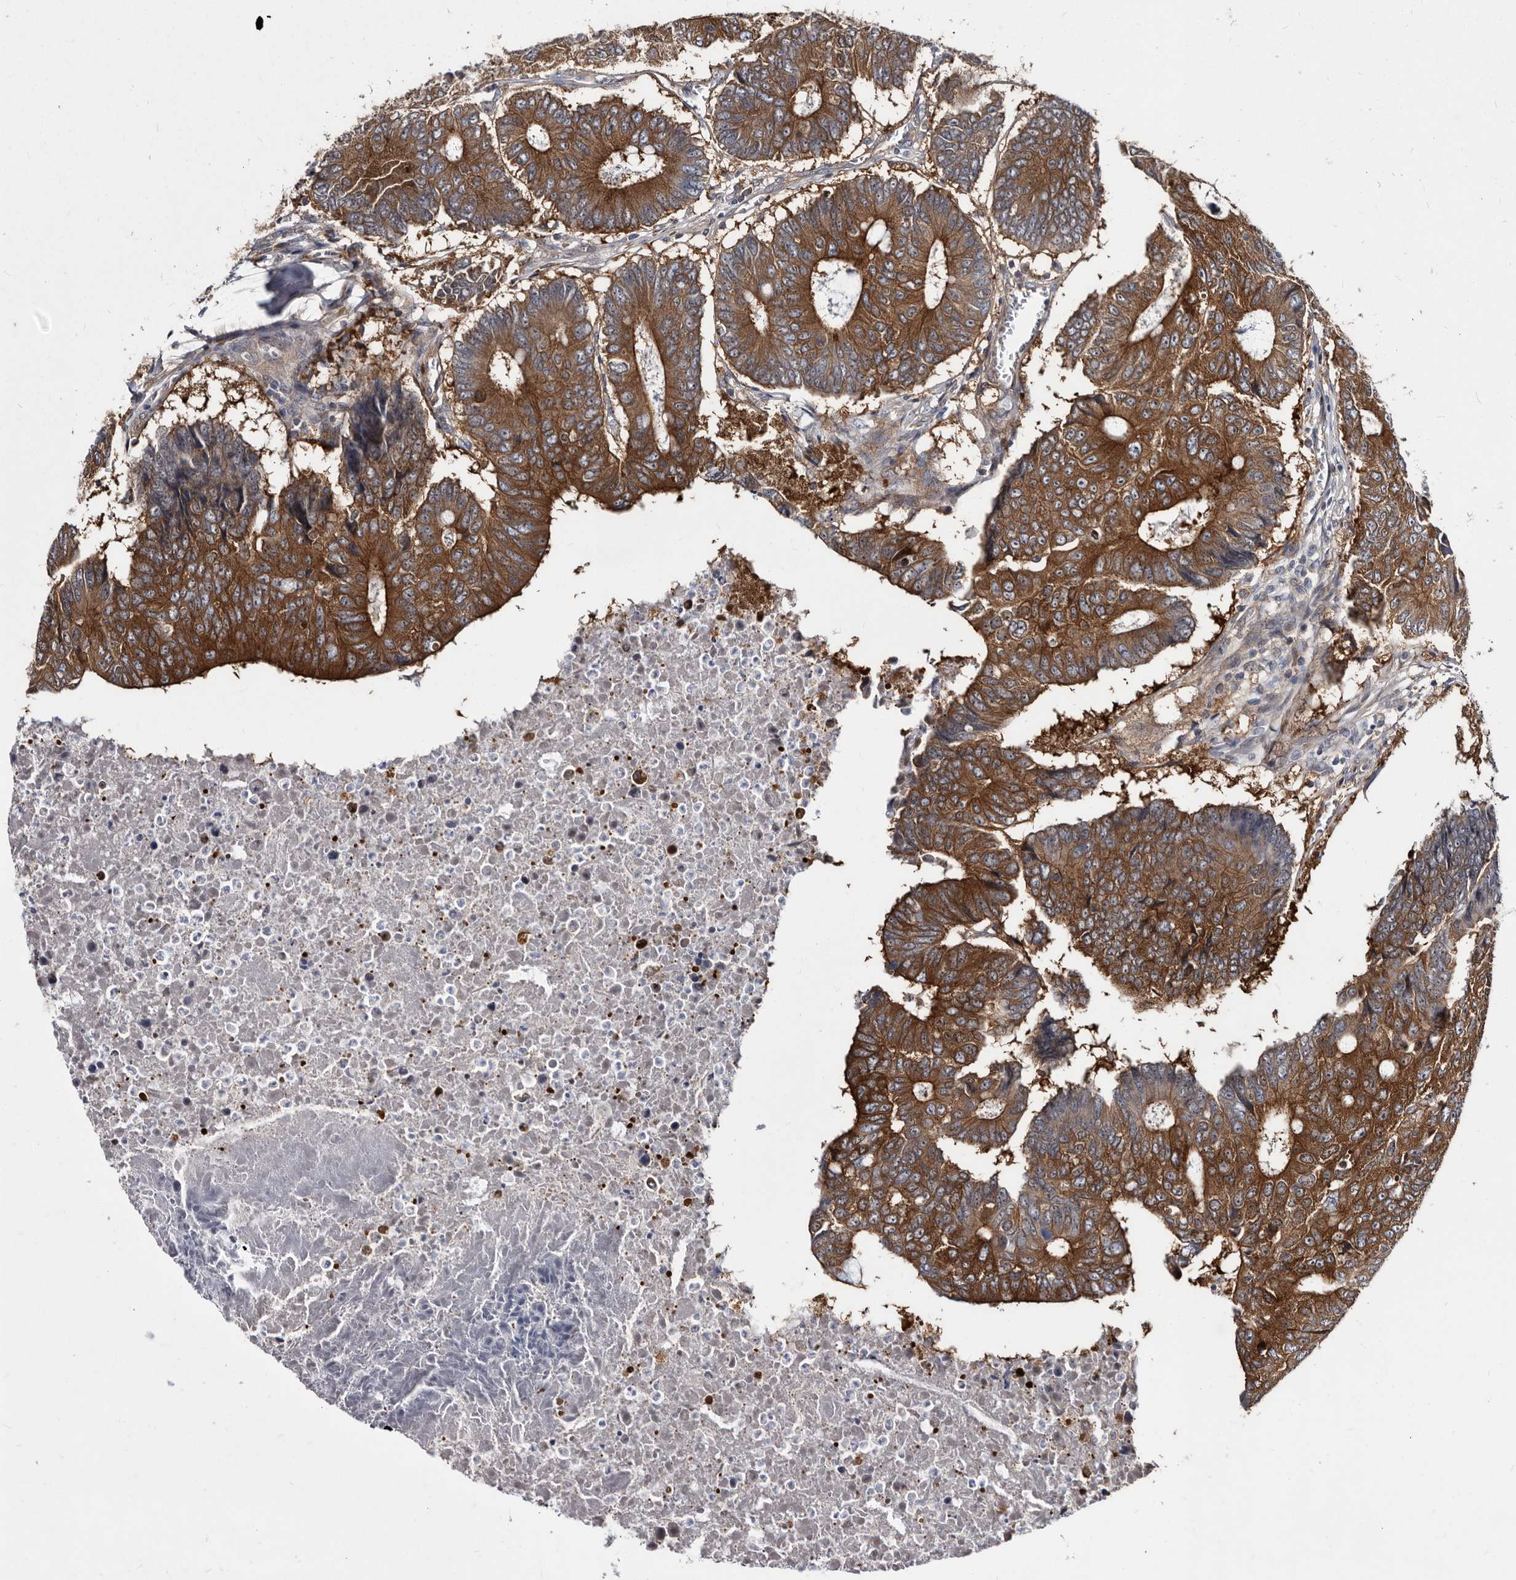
{"staining": {"intensity": "strong", "quantity": ">75%", "location": "cytoplasmic/membranous"}, "tissue": "colorectal cancer", "cell_type": "Tumor cells", "image_type": "cancer", "snomed": [{"axis": "morphology", "description": "Adenocarcinoma, NOS"}, {"axis": "topography", "description": "Colon"}], "caption": "Tumor cells exhibit strong cytoplasmic/membranous staining in approximately >75% of cells in colorectal adenocarcinoma.", "gene": "ABCF2", "patient": {"sex": "male", "age": 87}}